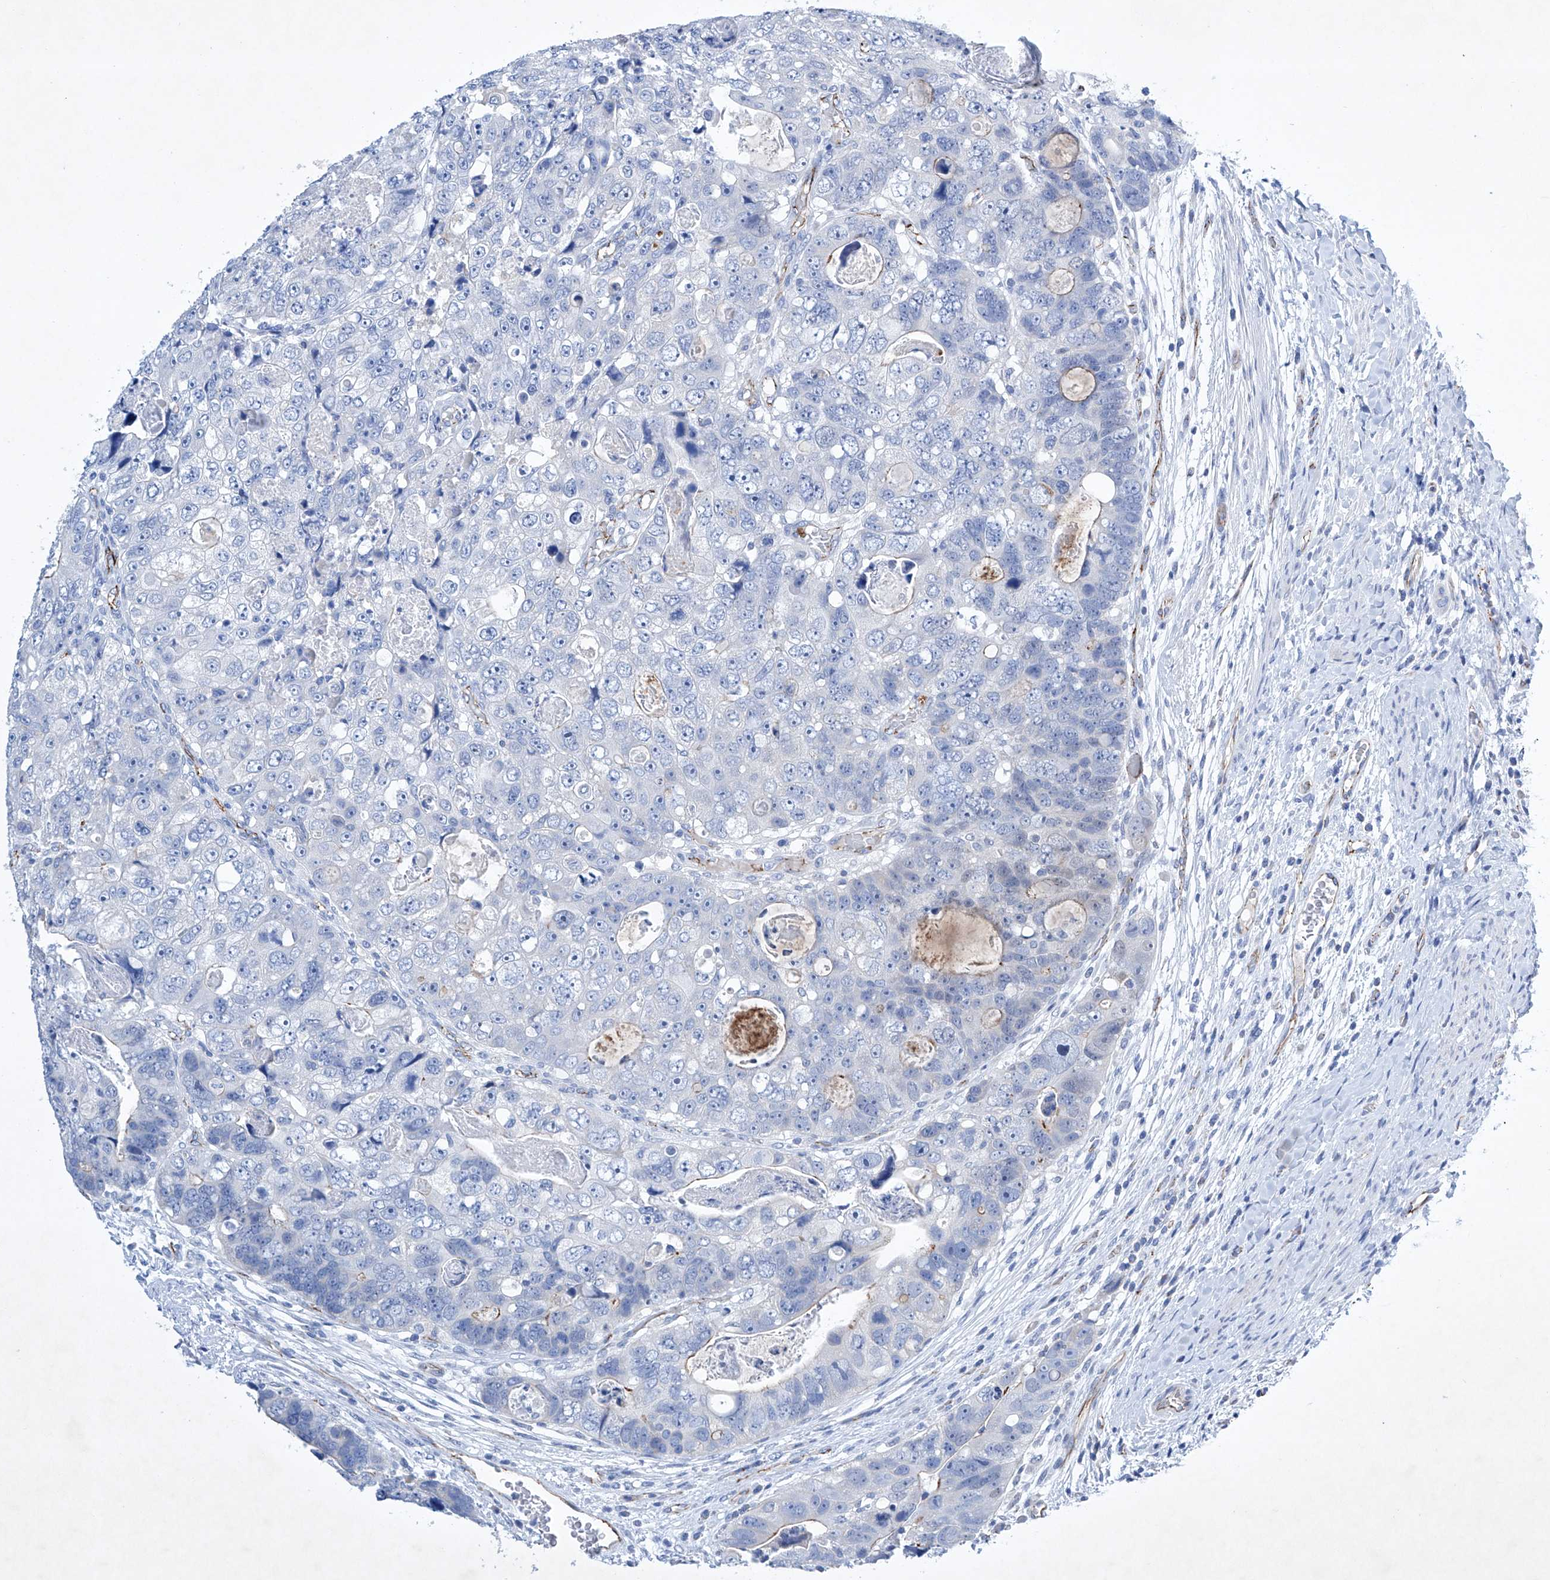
{"staining": {"intensity": "negative", "quantity": "none", "location": "none"}, "tissue": "colorectal cancer", "cell_type": "Tumor cells", "image_type": "cancer", "snomed": [{"axis": "morphology", "description": "Adenocarcinoma, NOS"}, {"axis": "topography", "description": "Rectum"}], "caption": "A high-resolution image shows IHC staining of colorectal adenocarcinoma, which reveals no significant staining in tumor cells. (DAB (3,3'-diaminobenzidine) immunohistochemistry (IHC) visualized using brightfield microscopy, high magnification).", "gene": "ETV7", "patient": {"sex": "male", "age": 59}}